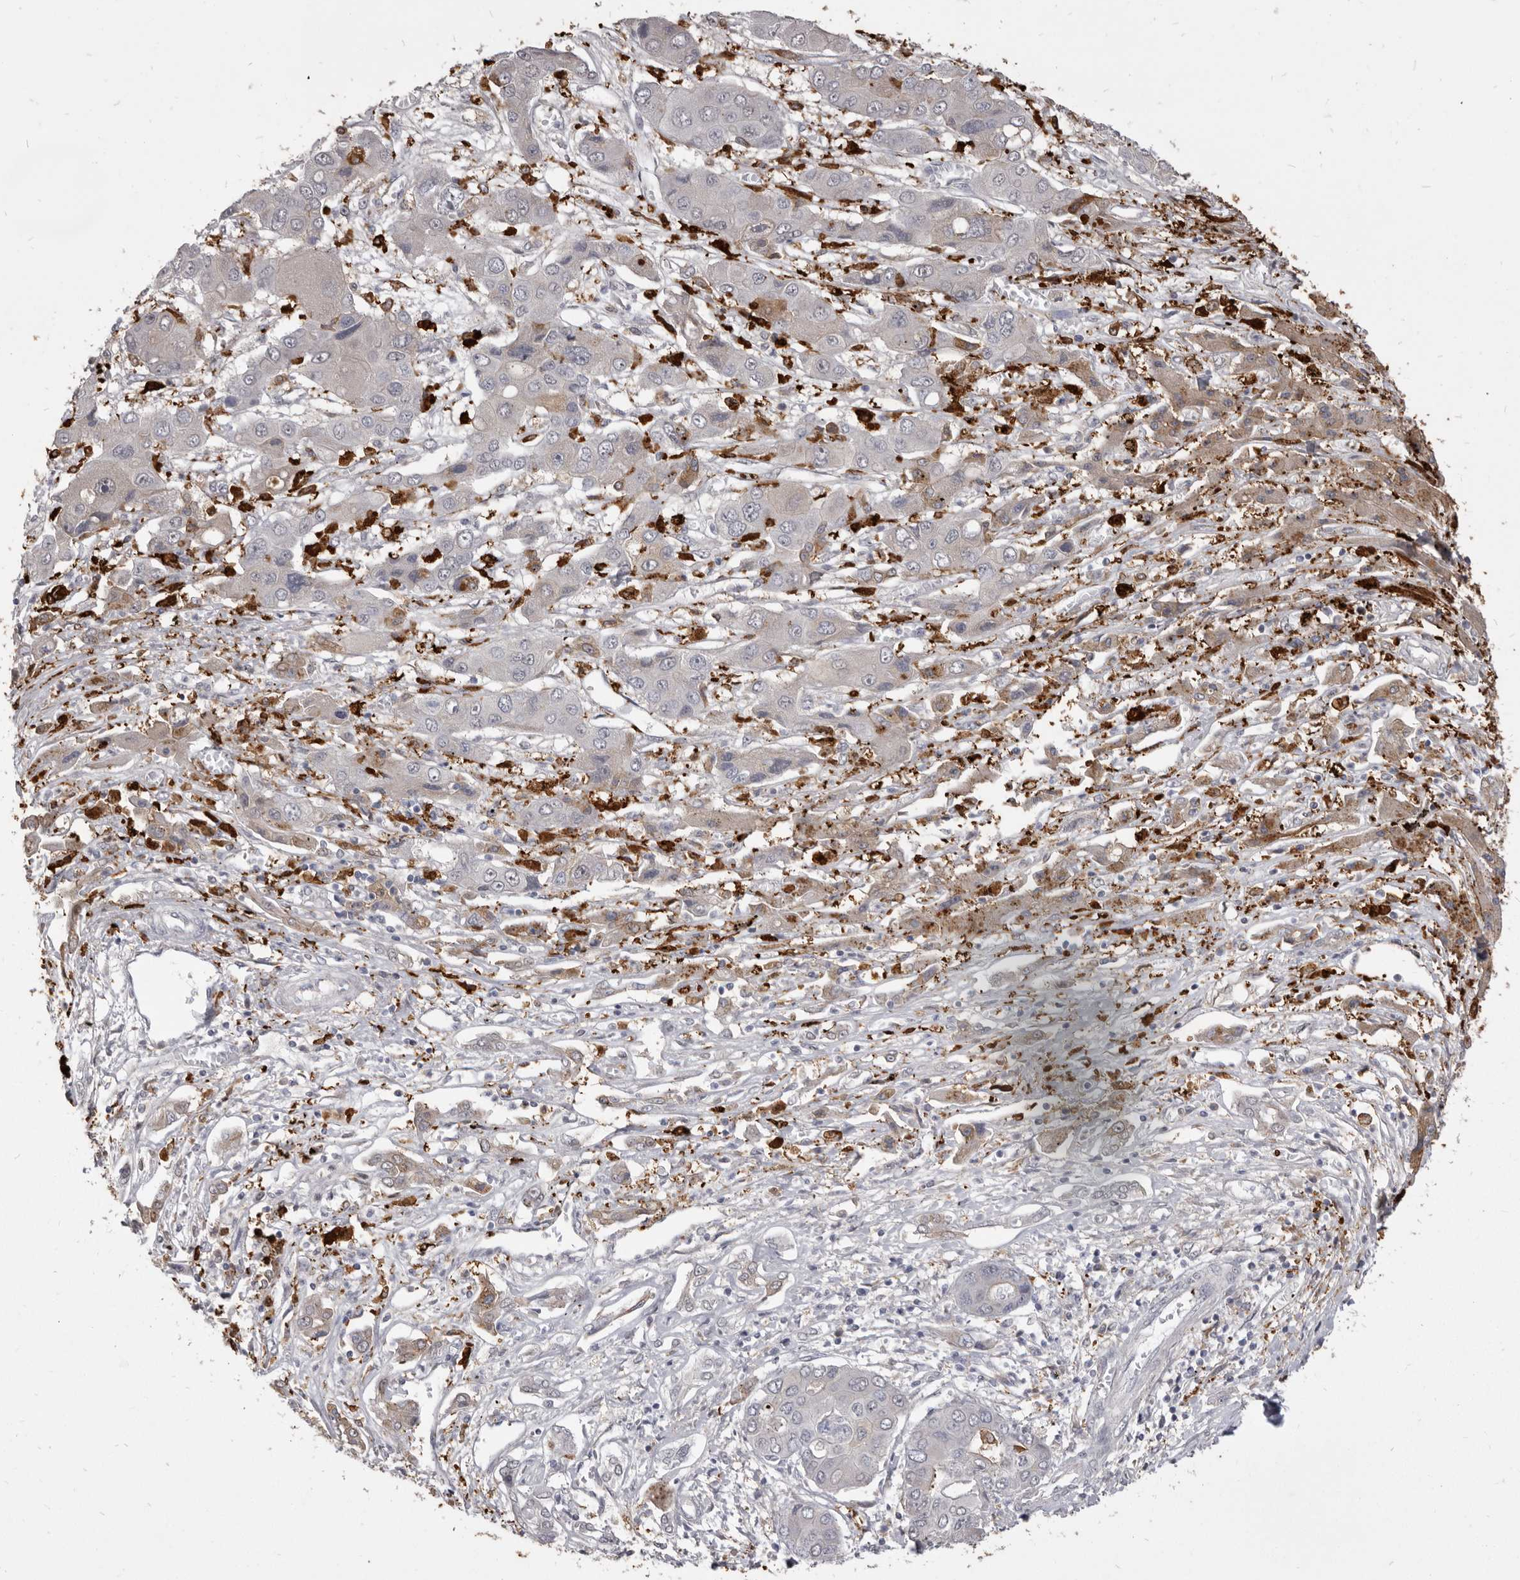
{"staining": {"intensity": "weak", "quantity": "<25%", "location": "cytoplasmic/membranous"}, "tissue": "liver cancer", "cell_type": "Tumor cells", "image_type": "cancer", "snomed": [{"axis": "morphology", "description": "Cholangiocarcinoma"}, {"axis": "topography", "description": "Liver"}], "caption": "Histopathology image shows no significant protein expression in tumor cells of liver cancer.", "gene": "VPS45", "patient": {"sex": "male", "age": 67}}